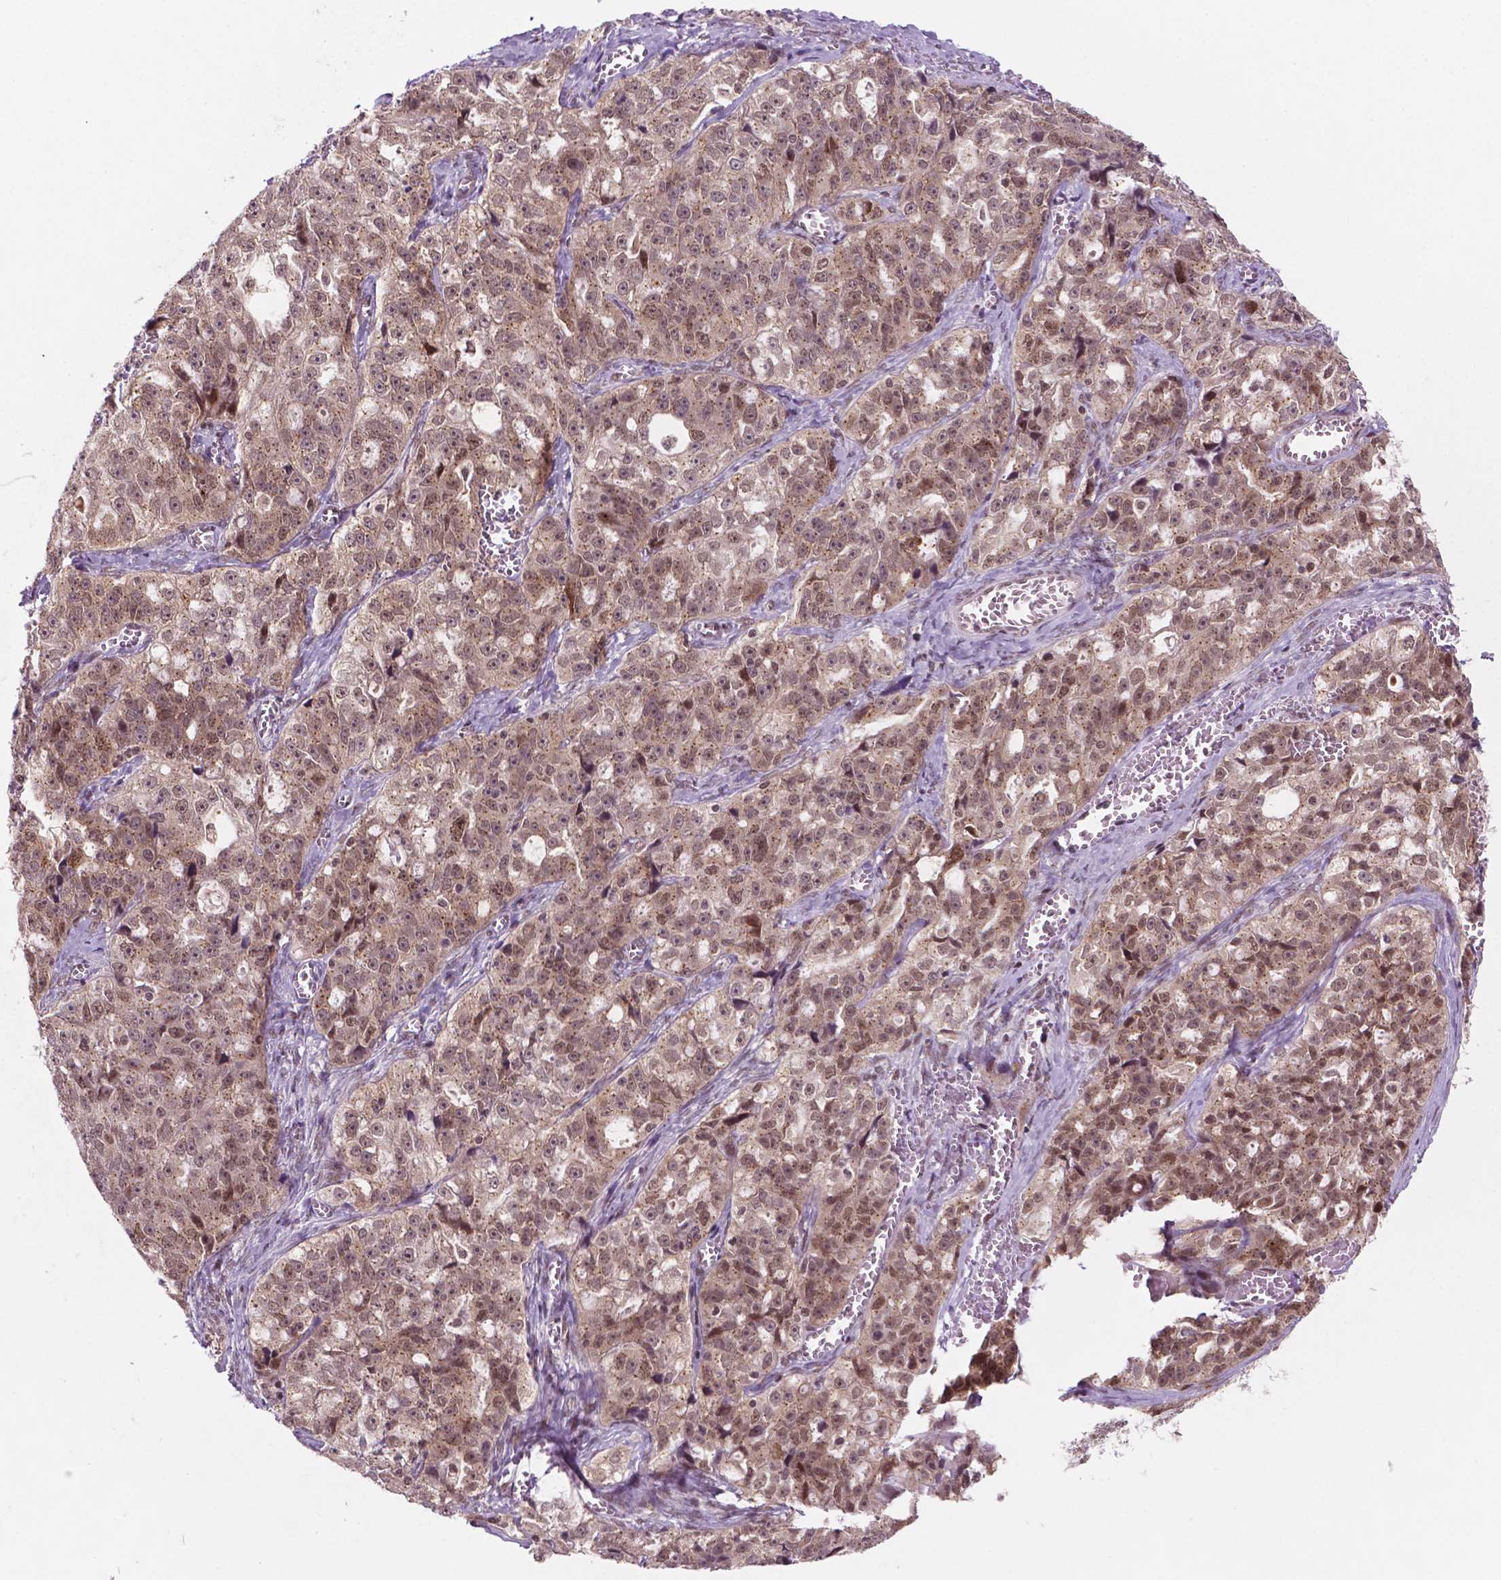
{"staining": {"intensity": "moderate", "quantity": ">75%", "location": "cytoplasmic/membranous,nuclear"}, "tissue": "ovarian cancer", "cell_type": "Tumor cells", "image_type": "cancer", "snomed": [{"axis": "morphology", "description": "Cystadenocarcinoma, serous, NOS"}, {"axis": "topography", "description": "Ovary"}], "caption": "Ovarian cancer tissue exhibits moderate cytoplasmic/membranous and nuclear positivity in about >75% of tumor cells", "gene": "PER2", "patient": {"sex": "female", "age": 51}}